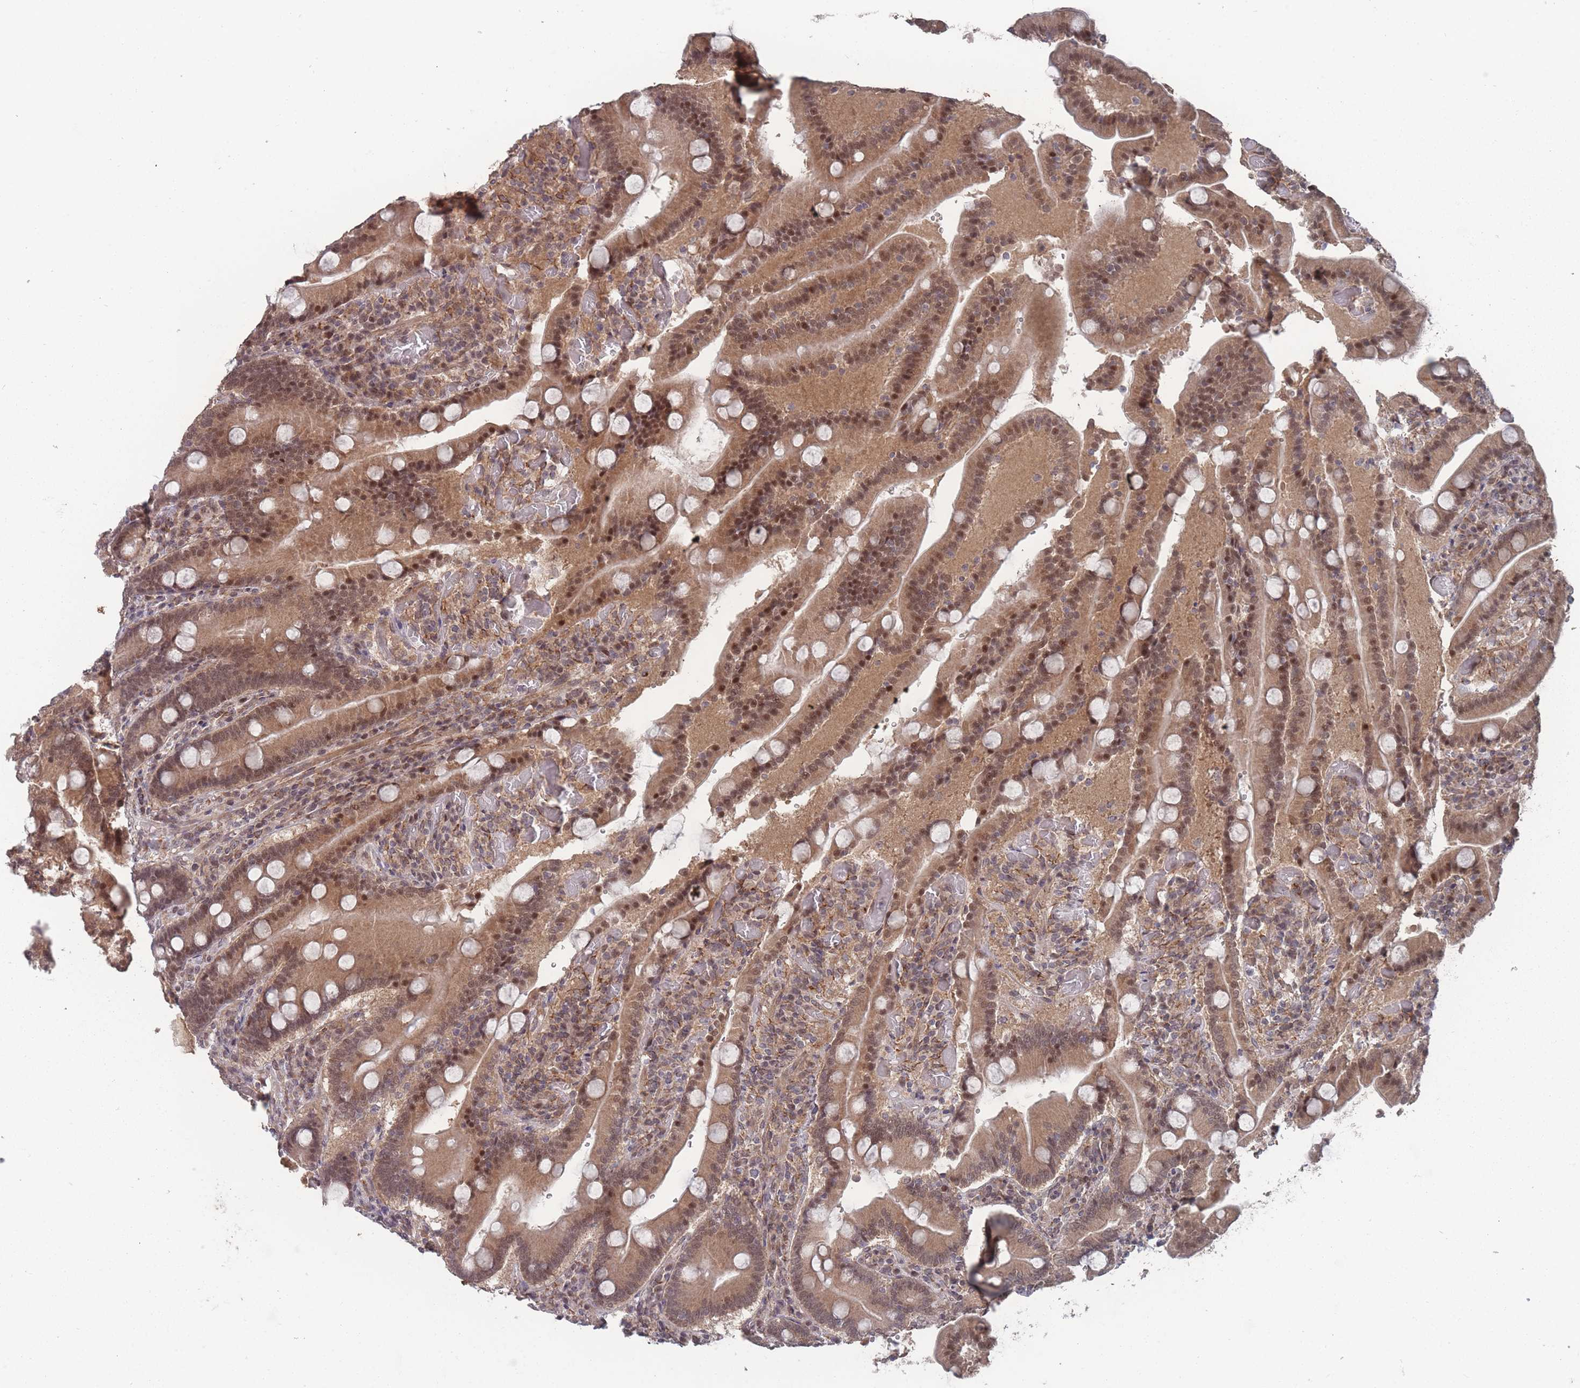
{"staining": {"intensity": "moderate", "quantity": ">75%", "location": "cytoplasmic/membranous,nuclear"}, "tissue": "duodenum", "cell_type": "Glandular cells", "image_type": "normal", "snomed": [{"axis": "morphology", "description": "Normal tissue, NOS"}, {"axis": "topography", "description": "Duodenum"}], "caption": "Human duodenum stained for a protein (brown) displays moderate cytoplasmic/membranous,nuclear positive expression in approximately >75% of glandular cells.", "gene": "CNTRL", "patient": {"sex": "female", "age": 62}}